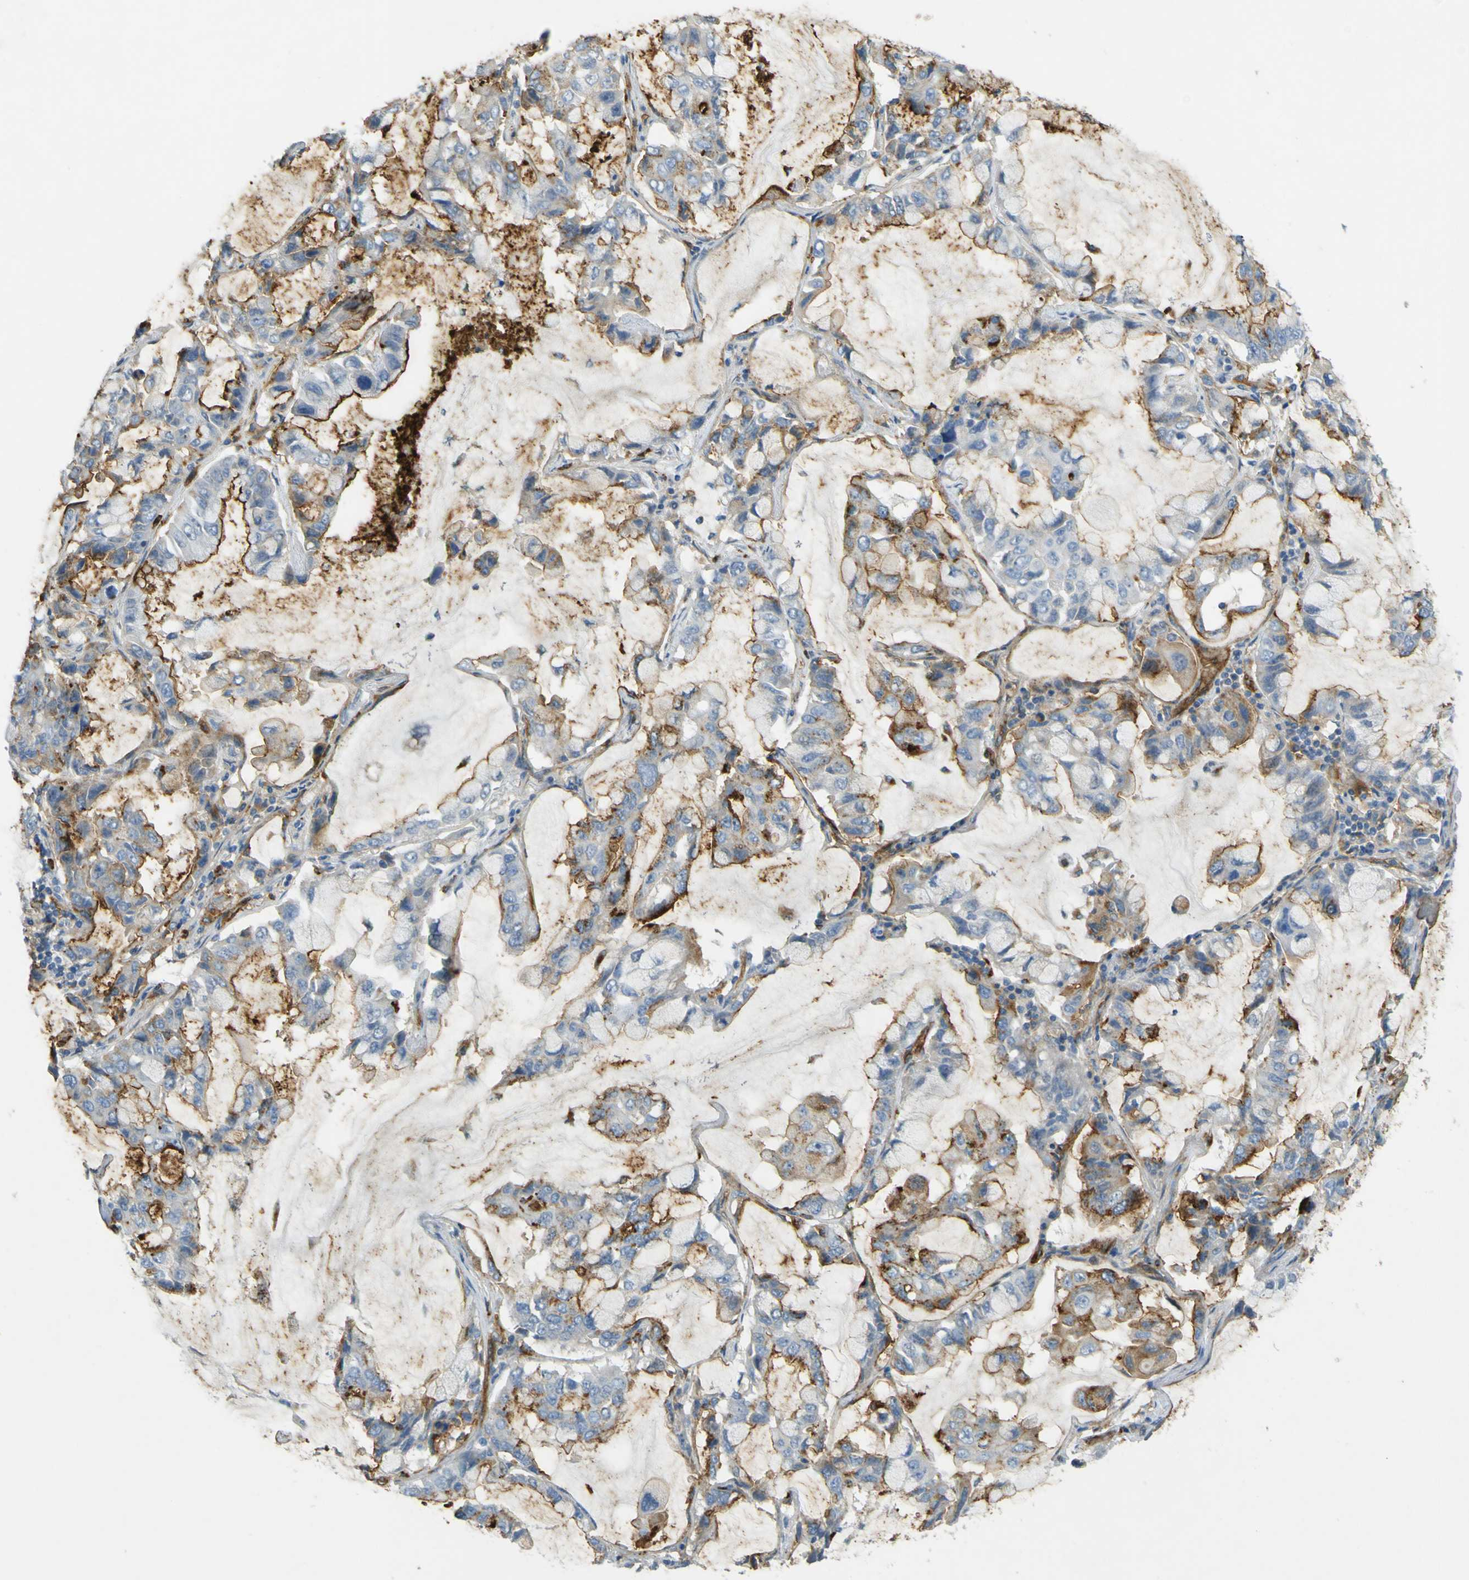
{"staining": {"intensity": "moderate", "quantity": "25%-75%", "location": "cytoplasmic/membranous"}, "tissue": "lung cancer", "cell_type": "Tumor cells", "image_type": "cancer", "snomed": [{"axis": "morphology", "description": "Adenocarcinoma, NOS"}, {"axis": "topography", "description": "Lung"}], "caption": "This histopathology image demonstrates lung cancer stained with IHC to label a protein in brown. The cytoplasmic/membranous of tumor cells show moderate positivity for the protein. Nuclei are counter-stained blue.", "gene": "PLXDC1", "patient": {"sex": "male", "age": 64}}